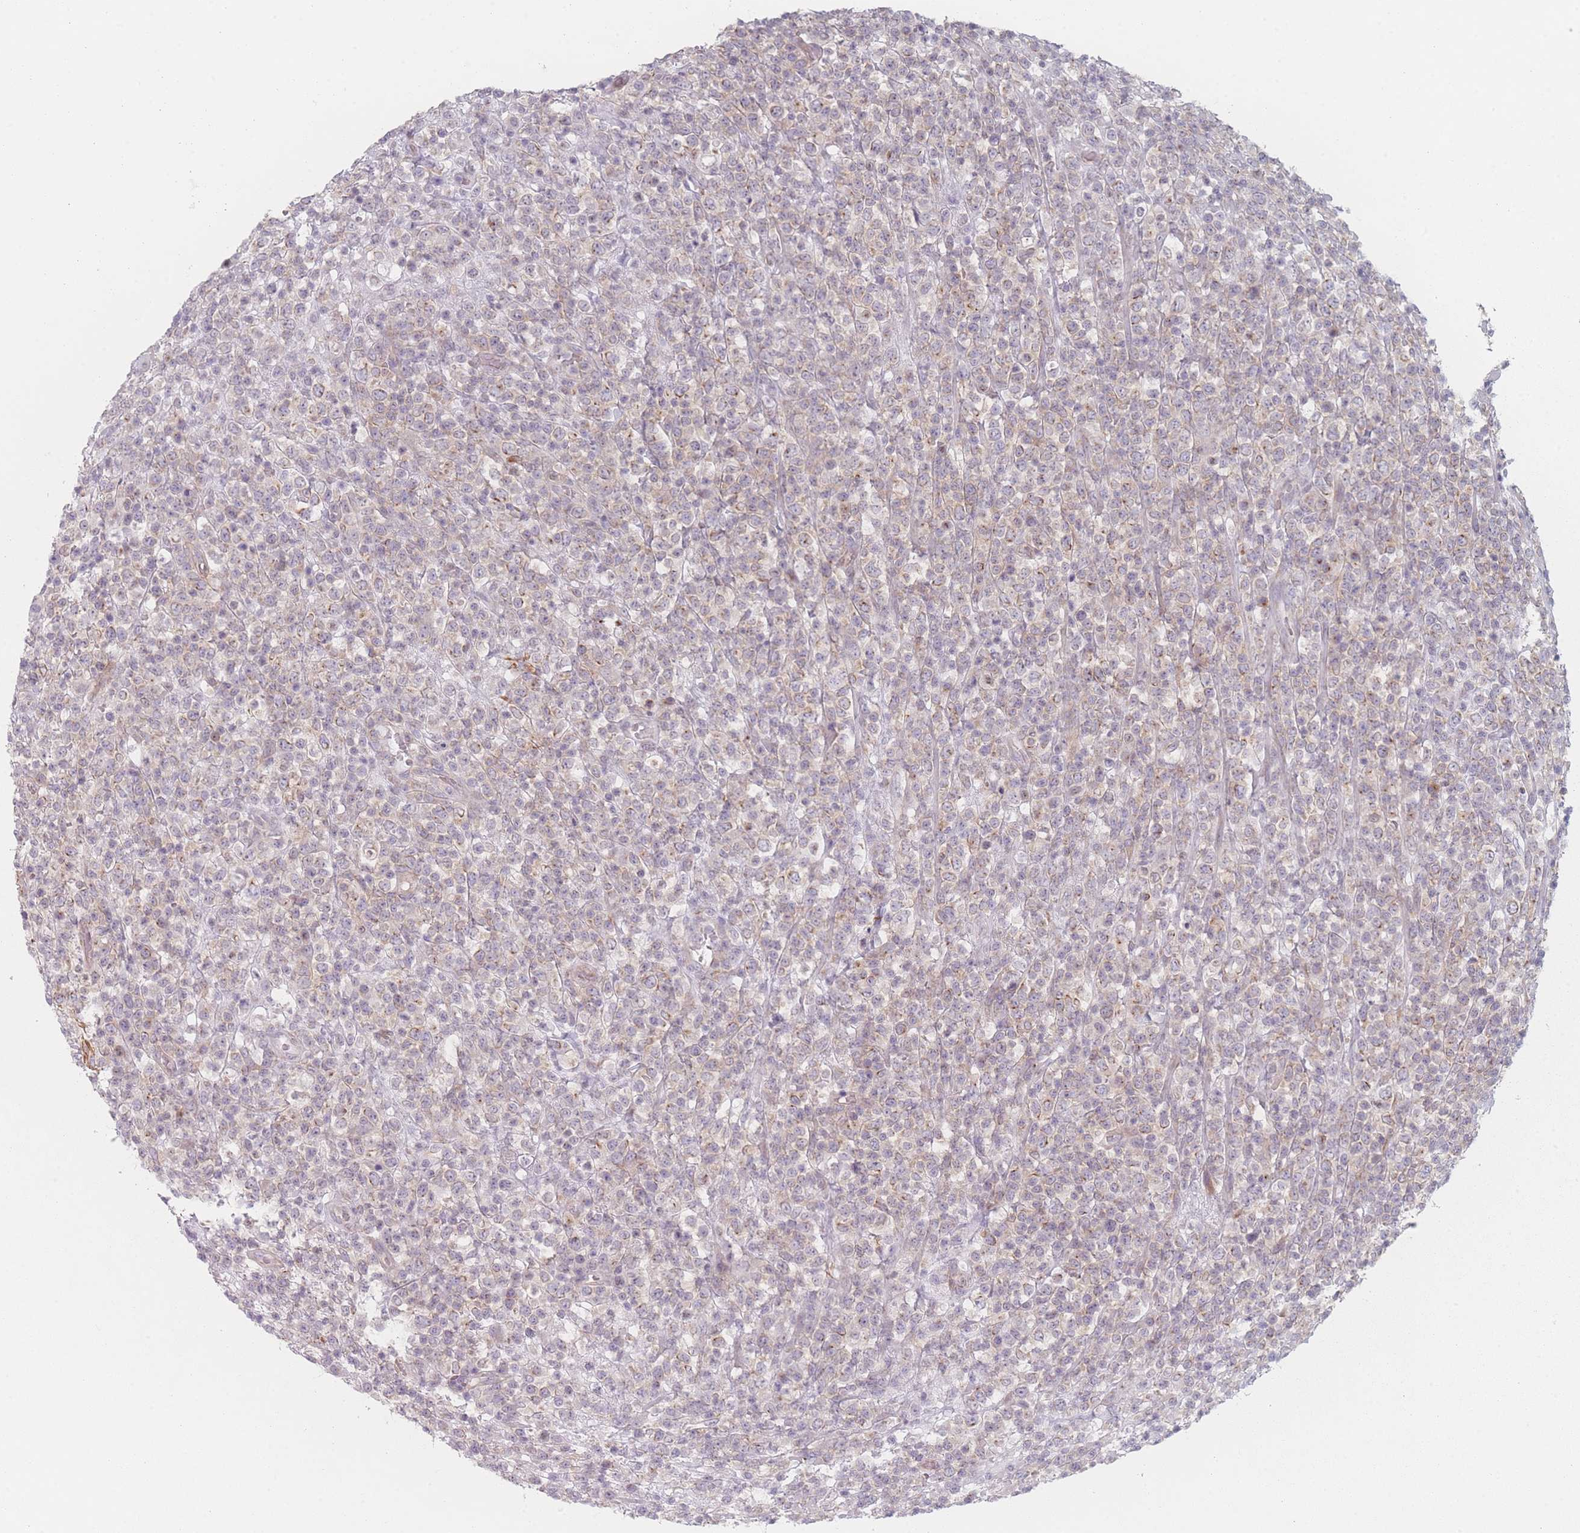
{"staining": {"intensity": "weak", "quantity": "25%-75%", "location": "cytoplasmic/membranous"}, "tissue": "lymphoma", "cell_type": "Tumor cells", "image_type": "cancer", "snomed": [{"axis": "morphology", "description": "Malignant lymphoma, non-Hodgkin's type, High grade"}, {"axis": "topography", "description": "Colon"}], "caption": "Weak cytoplasmic/membranous protein positivity is present in approximately 25%-75% of tumor cells in malignant lymphoma, non-Hodgkin's type (high-grade).", "gene": "RNF4", "patient": {"sex": "female", "age": 53}}